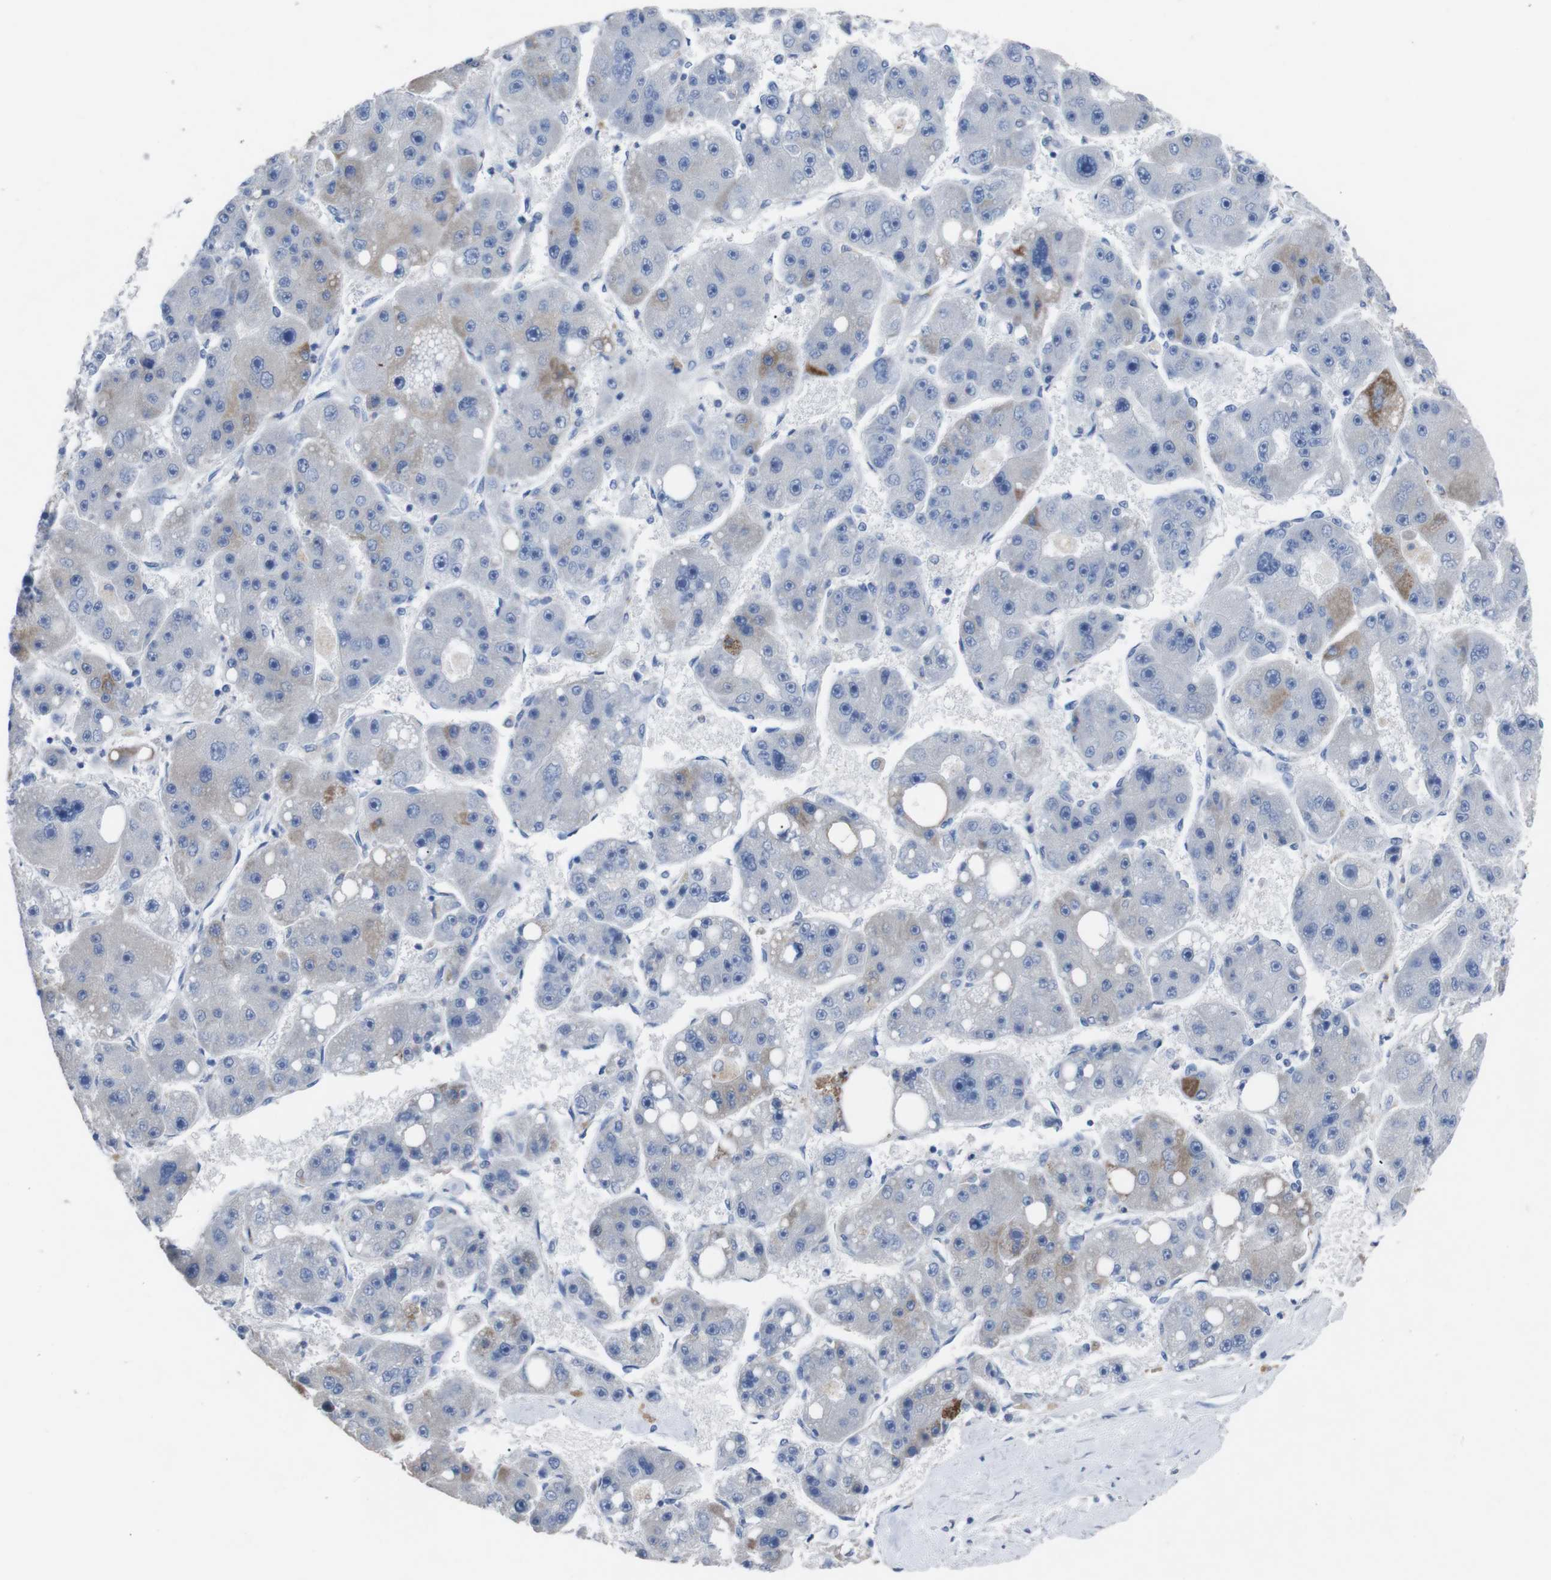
{"staining": {"intensity": "weak", "quantity": "<25%", "location": "cytoplasmic/membranous"}, "tissue": "liver cancer", "cell_type": "Tumor cells", "image_type": "cancer", "snomed": [{"axis": "morphology", "description": "Carcinoma, Hepatocellular, NOS"}, {"axis": "topography", "description": "Liver"}], "caption": "This photomicrograph is of liver cancer (hepatocellular carcinoma) stained with immunohistochemistry to label a protein in brown with the nuclei are counter-stained blue. There is no staining in tumor cells.", "gene": "GJB2", "patient": {"sex": "female", "age": 61}}